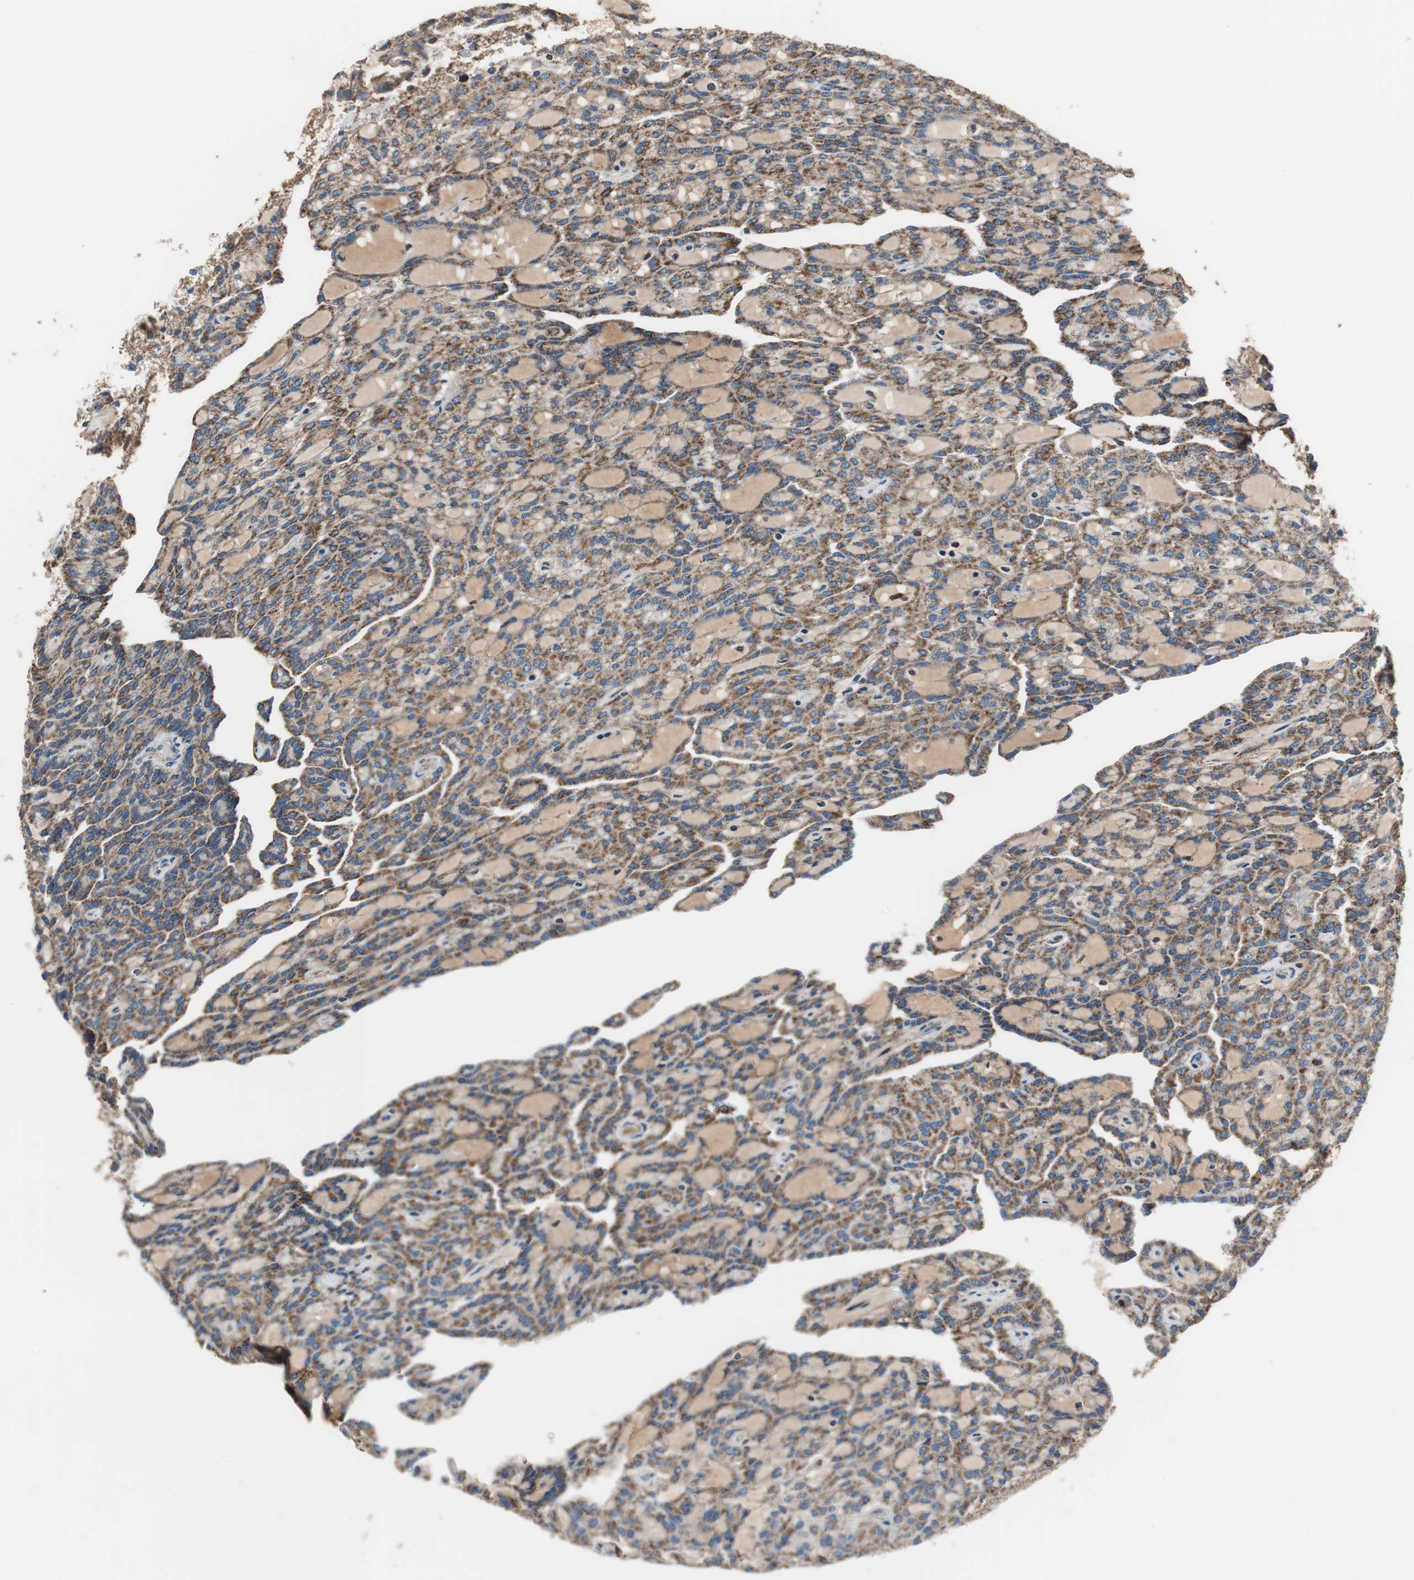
{"staining": {"intensity": "strong", "quantity": ">75%", "location": "cytoplasmic/membranous"}, "tissue": "renal cancer", "cell_type": "Tumor cells", "image_type": "cancer", "snomed": [{"axis": "morphology", "description": "Adenocarcinoma, NOS"}, {"axis": "topography", "description": "Kidney"}], "caption": "Immunohistochemistry (IHC) staining of renal cancer, which reveals high levels of strong cytoplasmic/membranous staining in approximately >75% of tumor cells indicating strong cytoplasmic/membranous protein expression. The staining was performed using DAB (3,3'-diaminobenzidine) (brown) for protein detection and nuclei were counterstained in hematoxylin (blue).", "gene": "PI4KB", "patient": {"sex": "male", "age": 63}}